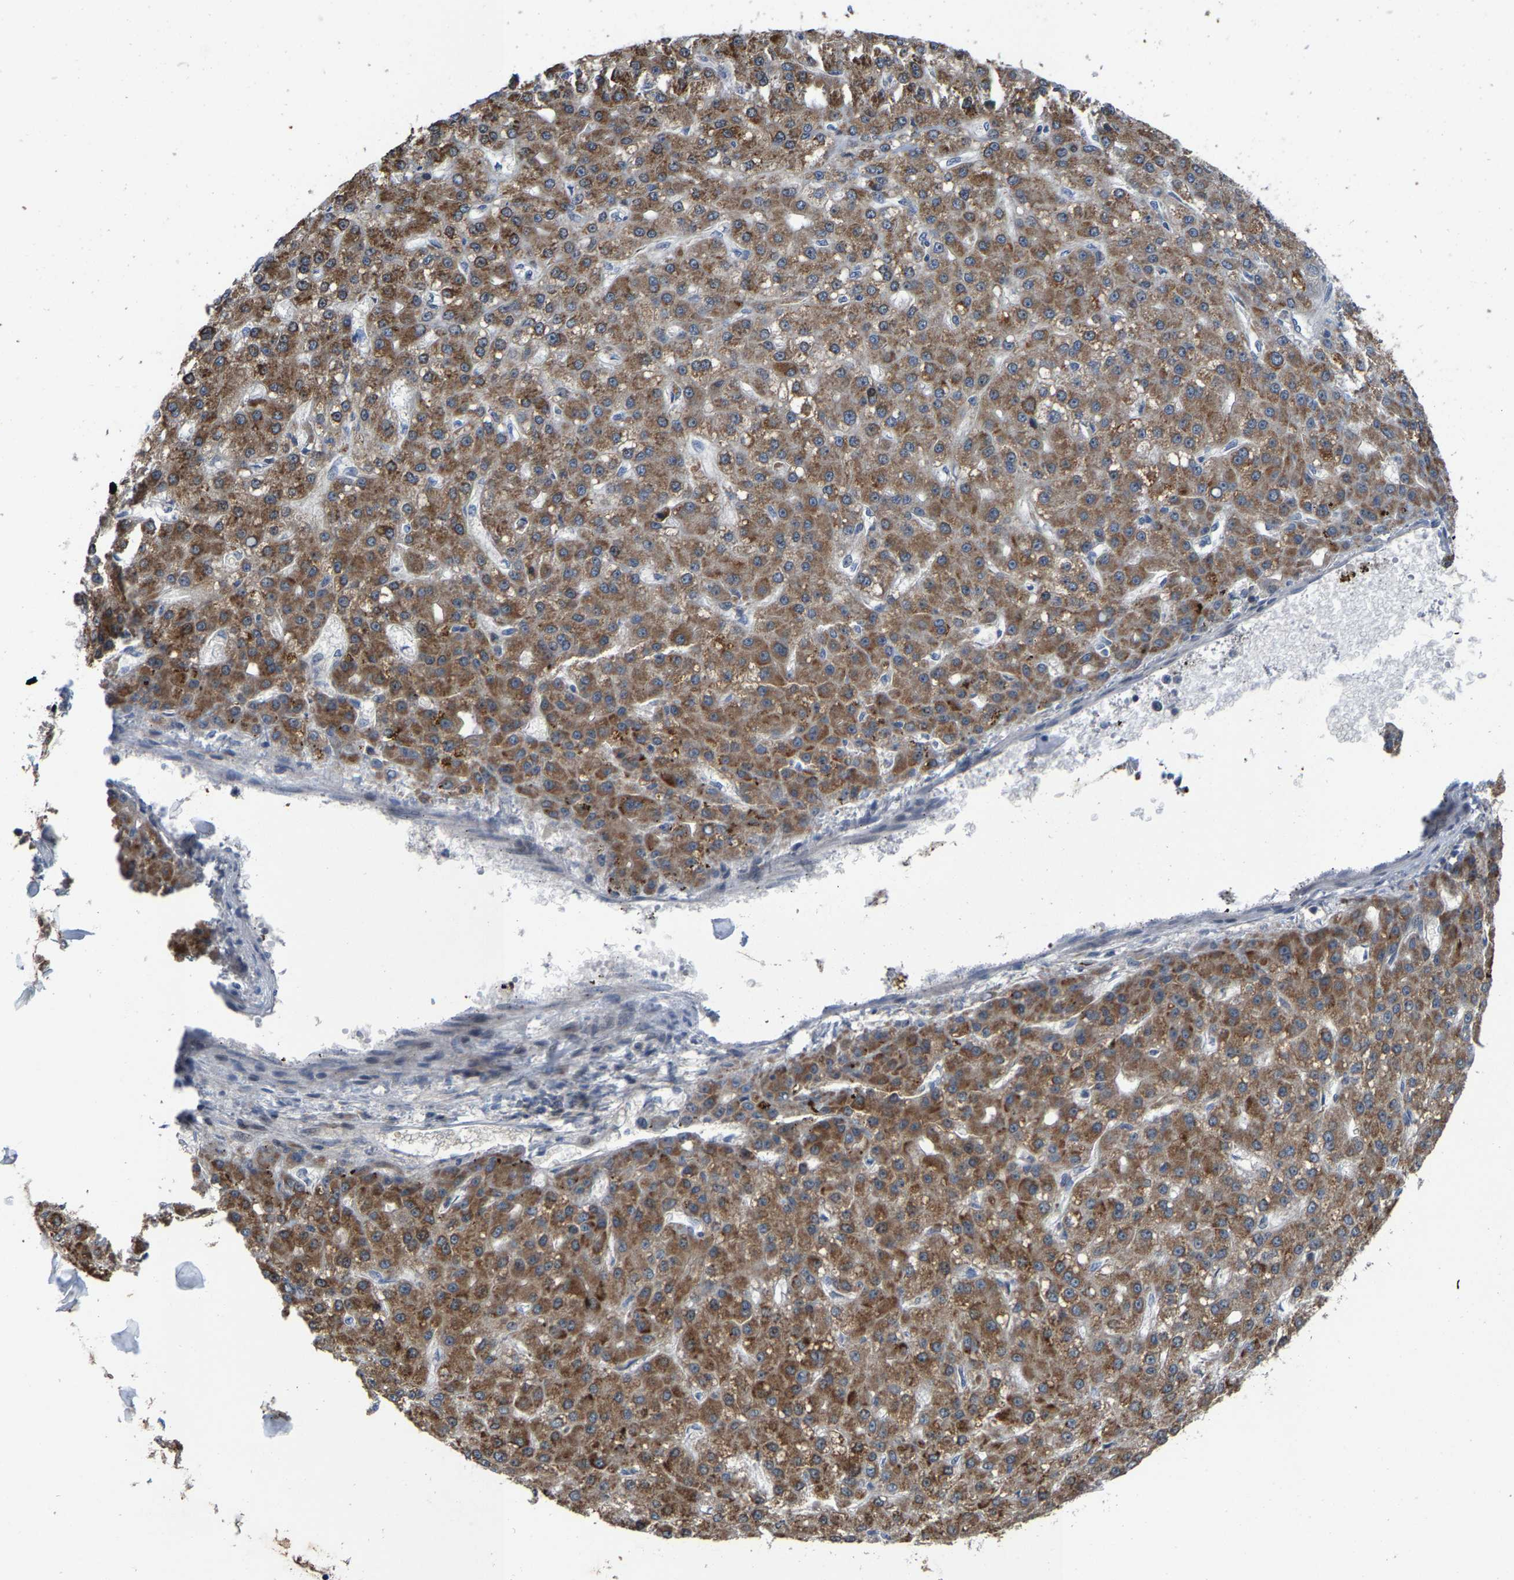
{"staining": {"intensity": "moderate", "quantity": ">75%", "location": "cytoplasmic/membranous"}, "tissue": "liver cancer", "cell_type": "Tumor cells", "image_type": "cancer", "snomed": [{"axis": "morphology", "description": "Carcinoma, Hepatocellular, NOS"}, {"axis": "topography", "description": "Liver"}], "caption": "Immunohistochemical staining of human hepatocellular carcinoma (liver) exhibits moderate cytoplasmic/membranous protein positivity in approximately >75% of tumor cells. (DAB IHC with brightfield microscopy, high magnification).", "gene": "TDRKH", "patient": {"sex": "male", "age": 67}}